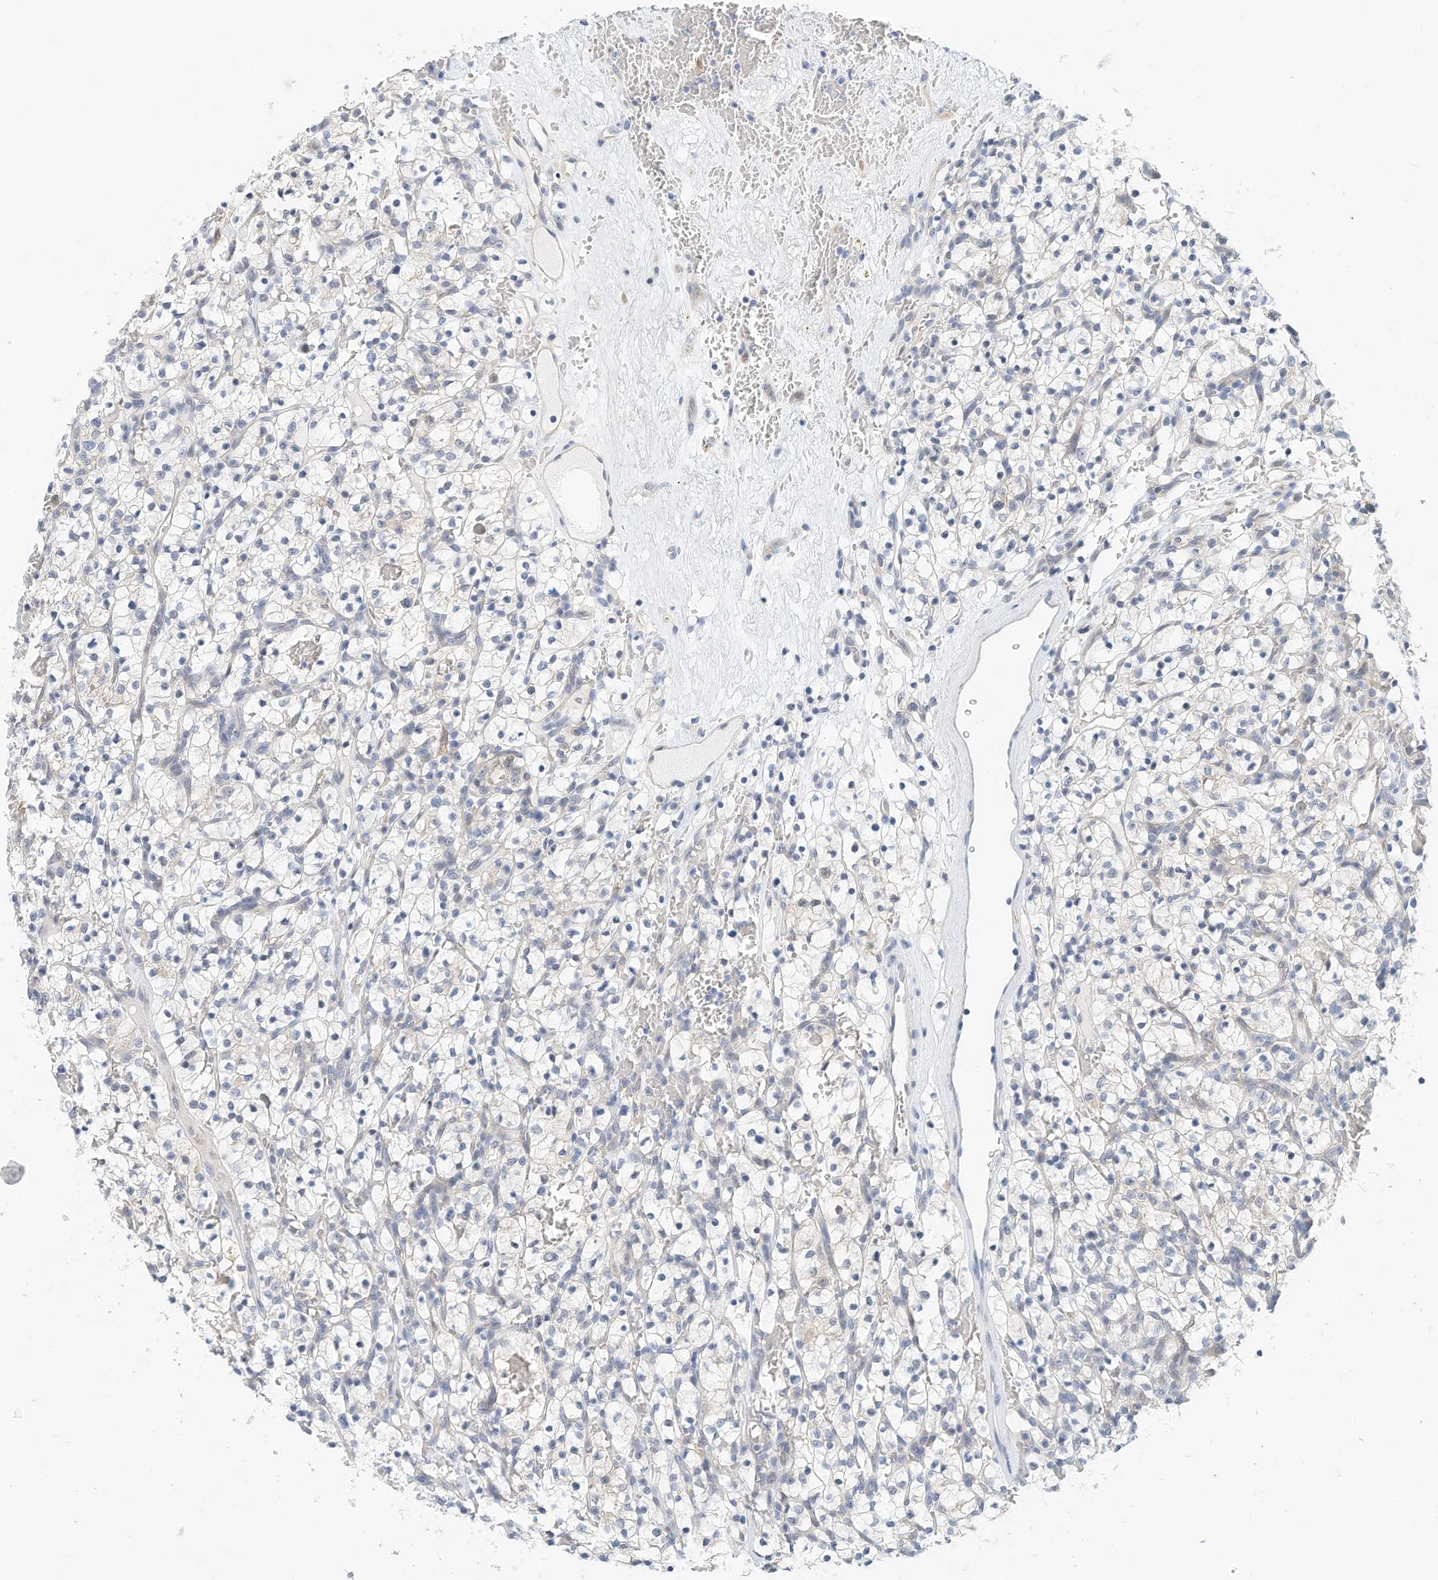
{"staining": {"intensity": "negative", "quantity": "none", "location": "none"}, "tissue": "renal cancer", "cell_type": "Tumor cells", "image_type": "cancer", "snomed": [{"axis": "morphology", "description": "Adenocarcinoma, NOS"}, {"axis": "topography", "description": "Kidney"}], "caption": "This is an immunohistochemistry (IHC) micrograph of adenocarcinoma (renal). There is no staining in tumor cells.", "gene": "ARHGAP28", "patient": {"sex": "female", "age": 57}}